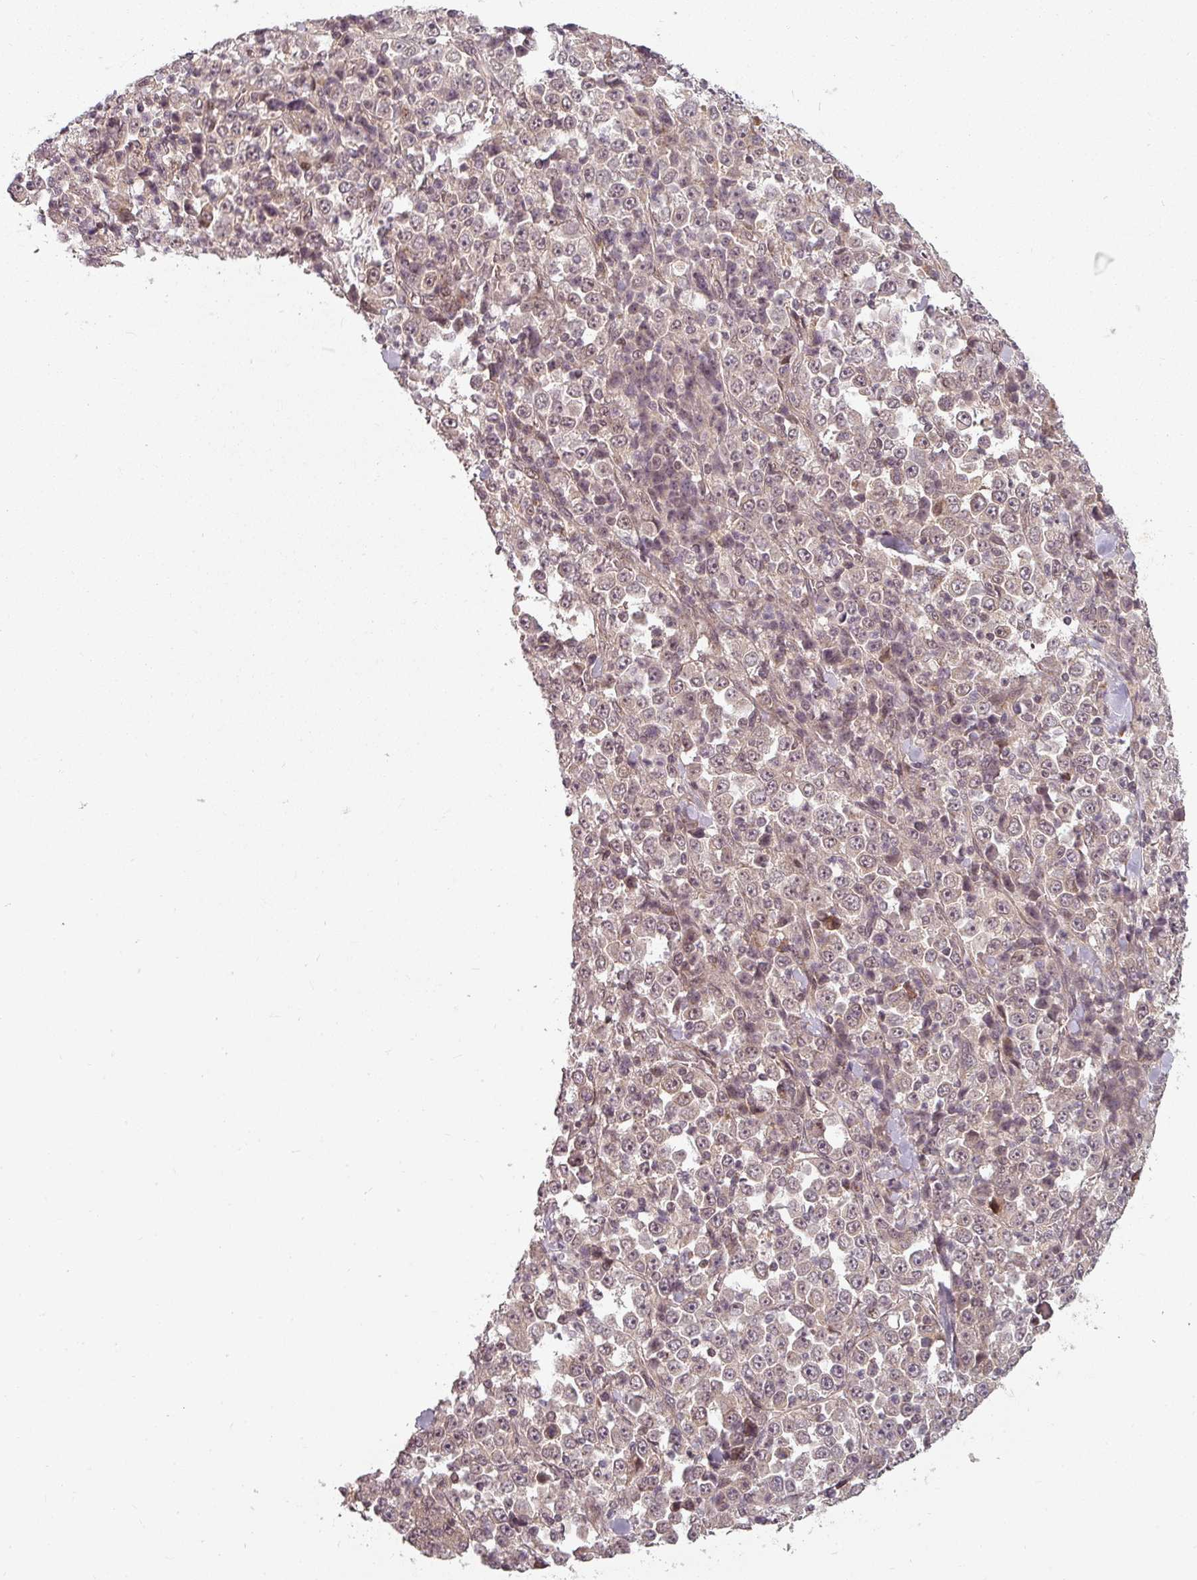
{"staining": {"intensity": "weak", "quantity": ">75%", "location": "cytoplasmic/membranous"}, "tissue": "stomach cancer", "cell_type": "Tumor cells", "image_type": "cancer", "snomed": [{"axis": "morphology", "description": "Normal tissue, NOS"}, {"axis": "morphology", "description": "Adenocarcinoma, NOS"}, {"axis": "topography", "description": "Stomach, upper"}, {"axis": "topography", "description": "Stomach"}], "caption": "About >75% of tumor cells in stomach cancer (adenocarcinoma) demonstrate weak cytoplasmic/membranous protein staining as visualized by brown immunohistochemical staining.", "gene": "CLIC1", "patient": {"sex": "male", "age": 59}}